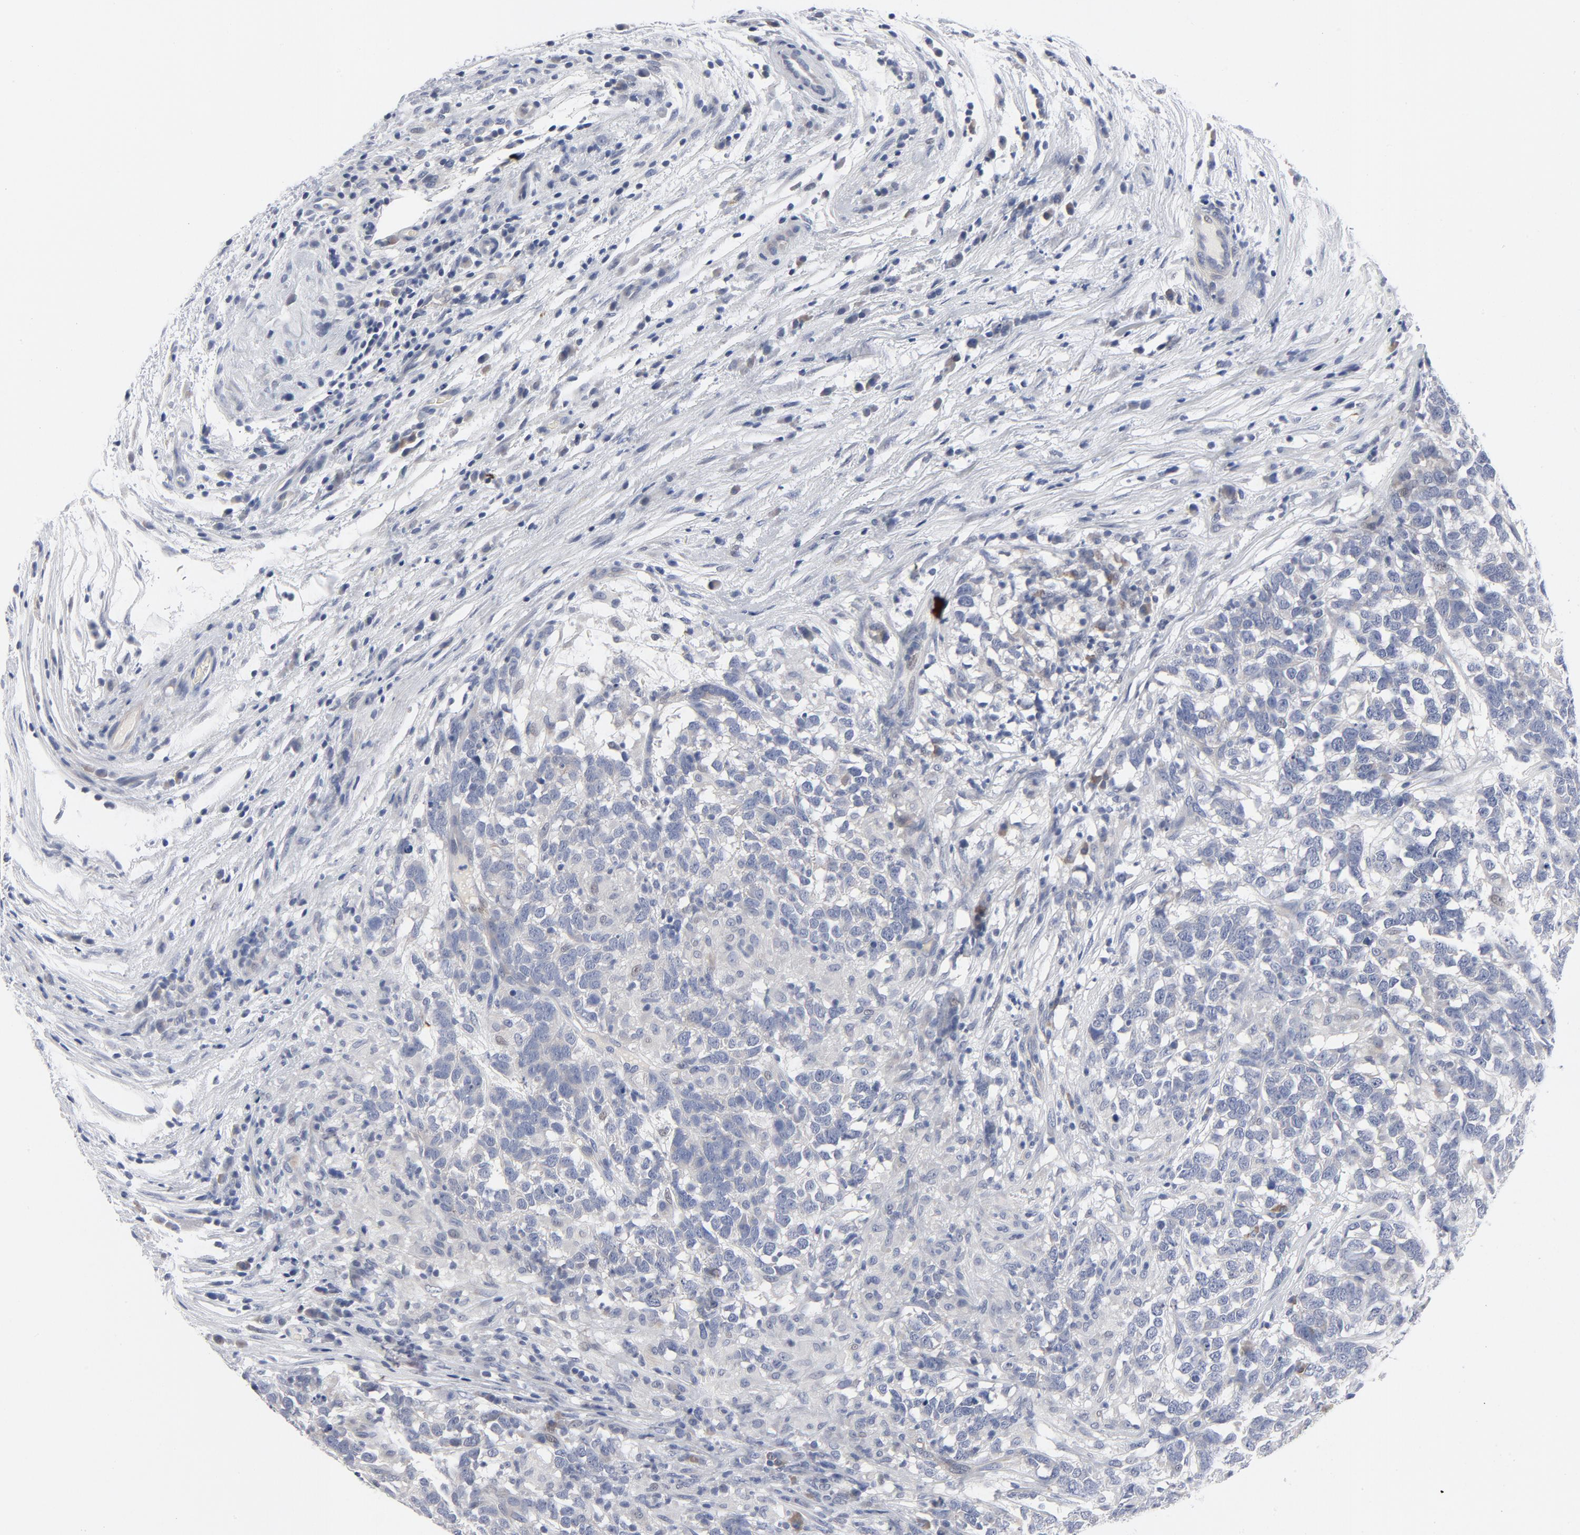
{"staining": {"intensity": "negative", "quantity": "none", "location": "none"}, "tissue": "testis cancer", "cell_type": "Tumor cells", "image_type": "cancer", "snomed": [{"axis": "morphology", "description": "Carcinoma, Embryonal, NOS"}, {"axis": "topography", "description": "Testis"}], "caption": "Tumor cells are negative for protein expression in human testis embryonal carcinoma.", "gene": "KCNK13", "patient": {"sex": "male", "age": 26}}